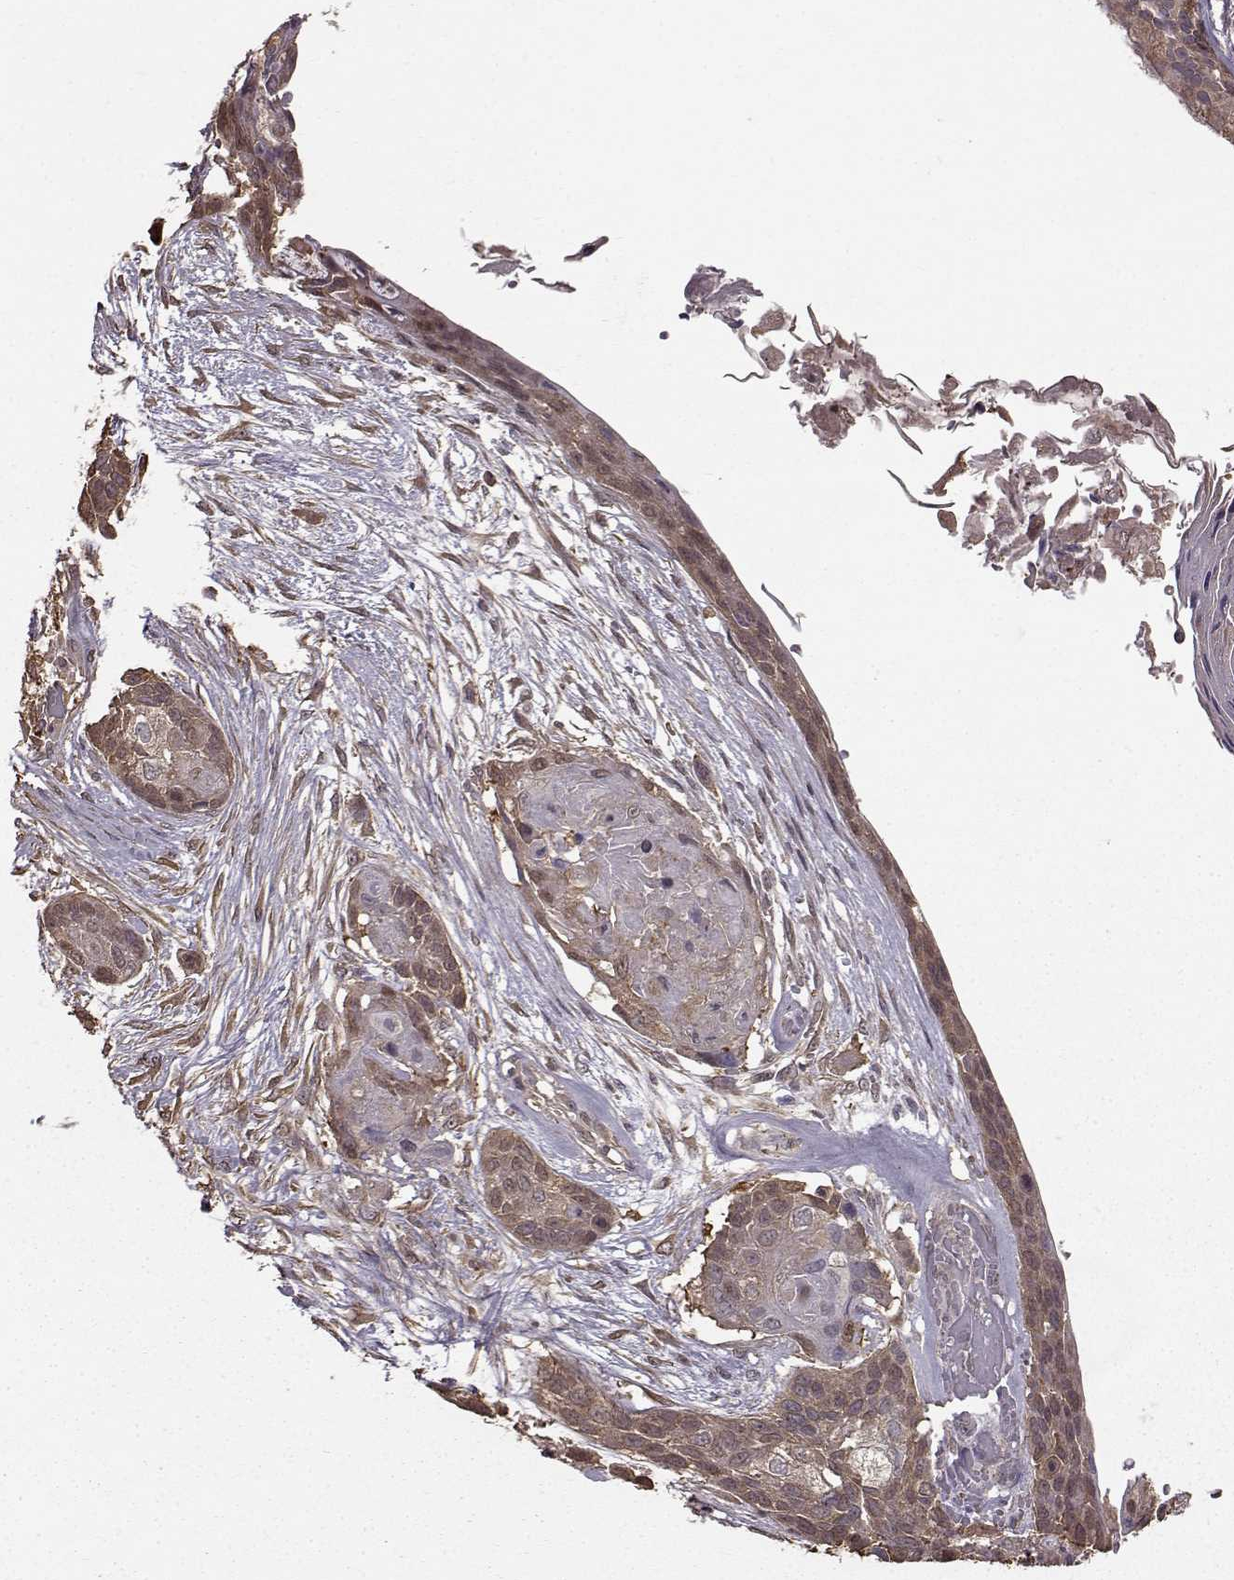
{"staining": {"intensity": "moderate", "quantity": ">75%", "location": "cytoplasmic/membranous"}, "tissue": "lung cancer", "cell_type": "Tumor cells", "image_type": "cancer", "snomed": [{"axis": "morphology", "description": "Squamous cell carcinoma, NOS"}, {"axis": "topography", "description": "Lung"}], "caption": "The photomicrograph exhibits immunohistochemical staining of lung cancer. There is moderate cytoplasmic/membranous staining is present in about >75% of tumor cells.", "gene": "NME1-NME2", "patient": {"sex": "male", "age": 69}}